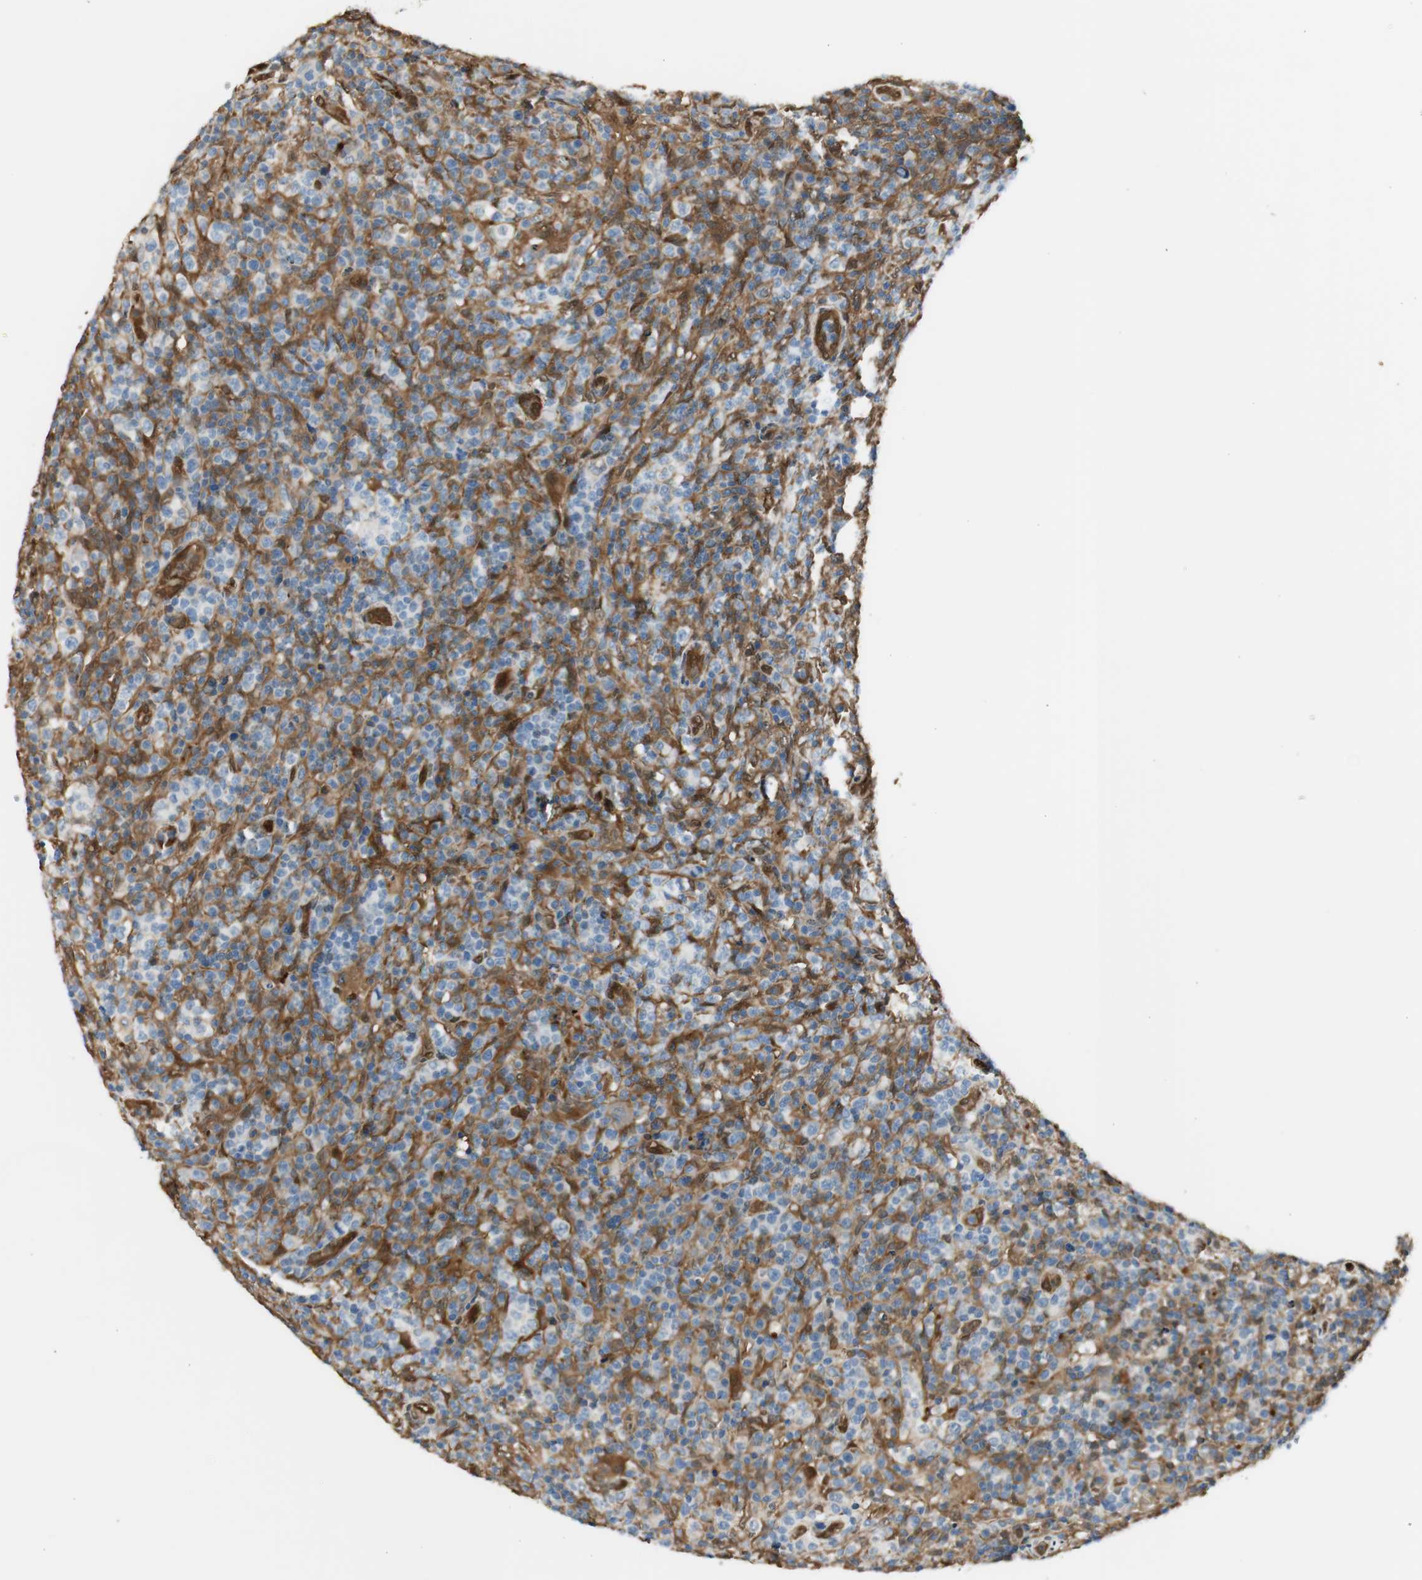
{"staining": {"intensity": "negative", "quantity": "none", "location": "none"}, "tissue": "lymphoma", "cell_type": "Tumor cells", "image_type": "cancer", "snomed": [{"axis": "morphology", "description": "Malignant lymphoma, non-Hodgkin's type, High grade"}, {"axis": "topography", "description": "Lymph node"}], "caption": "Tumor cells show no significant positivity in high-grade malignant lymphoma, non-Hodgkin's type.", "gene": "SERPINB6", "patient": {"sex": "female", "age": 76}}